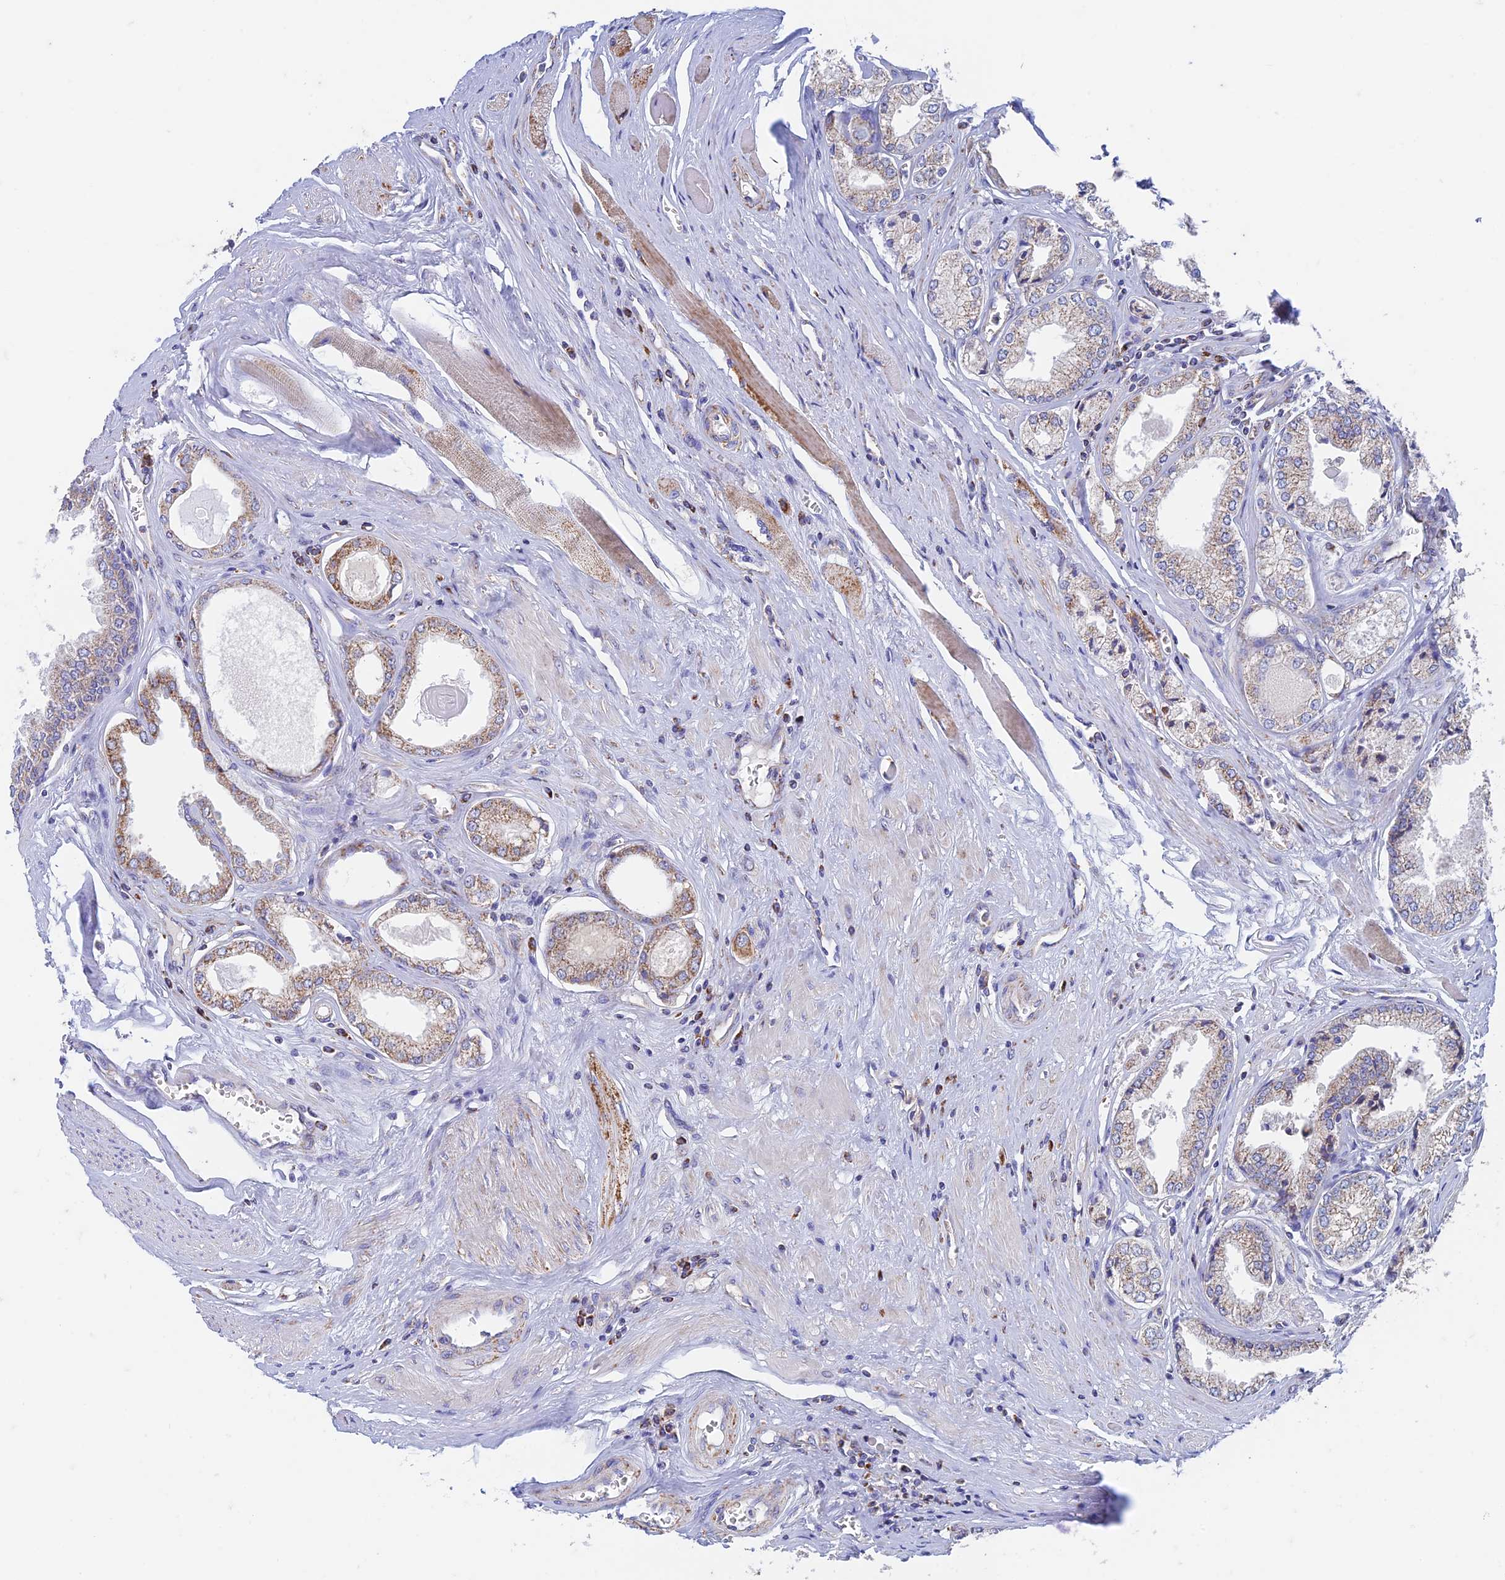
{"staining": {"intensity": "moderate", "quantity": "<25%", "location": "cytoplasmic/membranous"}, "tissue": "prostate cancer", "cell_type": "Tumor cells", "image_type": "cancer", "snomed": [{"axis": "morphology", "description": "Adenocarcinoma, Low grade"}, {"axis": "topography", "description": "Prostate"}], "caption": "Human prostate low-grade adenocarcinoma stained with a protein marker reveals moderate staining in tumor cells.", "gene": "ZNF181", "patient": {"sex": "male", "age": 60}}